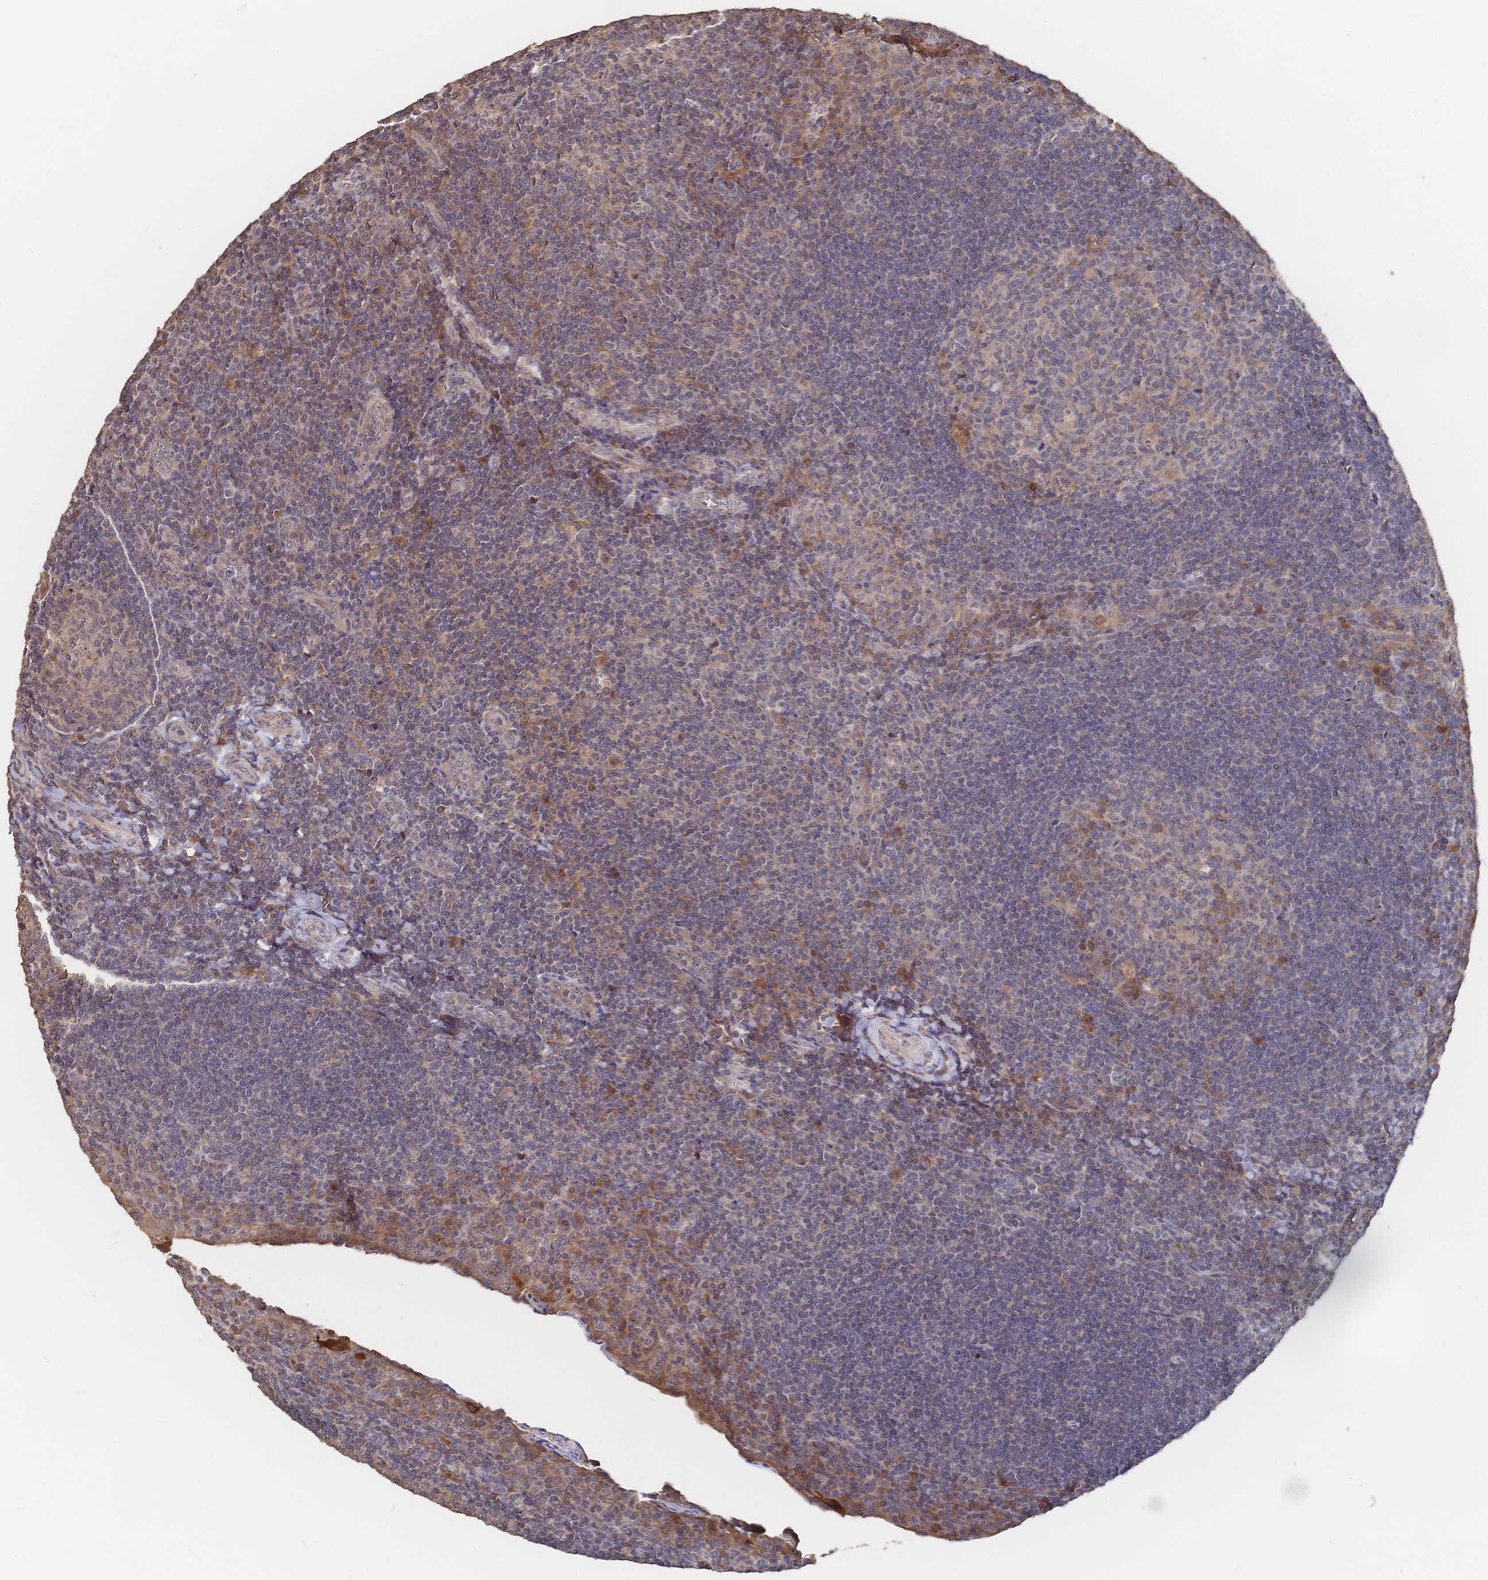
{"staining": {"intensity": "moderate", "quantity": "<25%", "location": "cytoplasmic/membranous"}, "tissue": "tonsil", "cell_type": "Germinal center cells", "image_type": "normal", "snomed": [{"axis": "morphology", "description": "Normal tissue, NOS"}, {"axis": "topography", "description": "Tonsil"}], "caption": "Moderate cytoplasmic/membranous staining for a protein is present in approximately <25% of germinal center cells of normal tonsil using IHC.", "gene": "DNAJA4", "patient": {"sex": "male", "age": 17}}